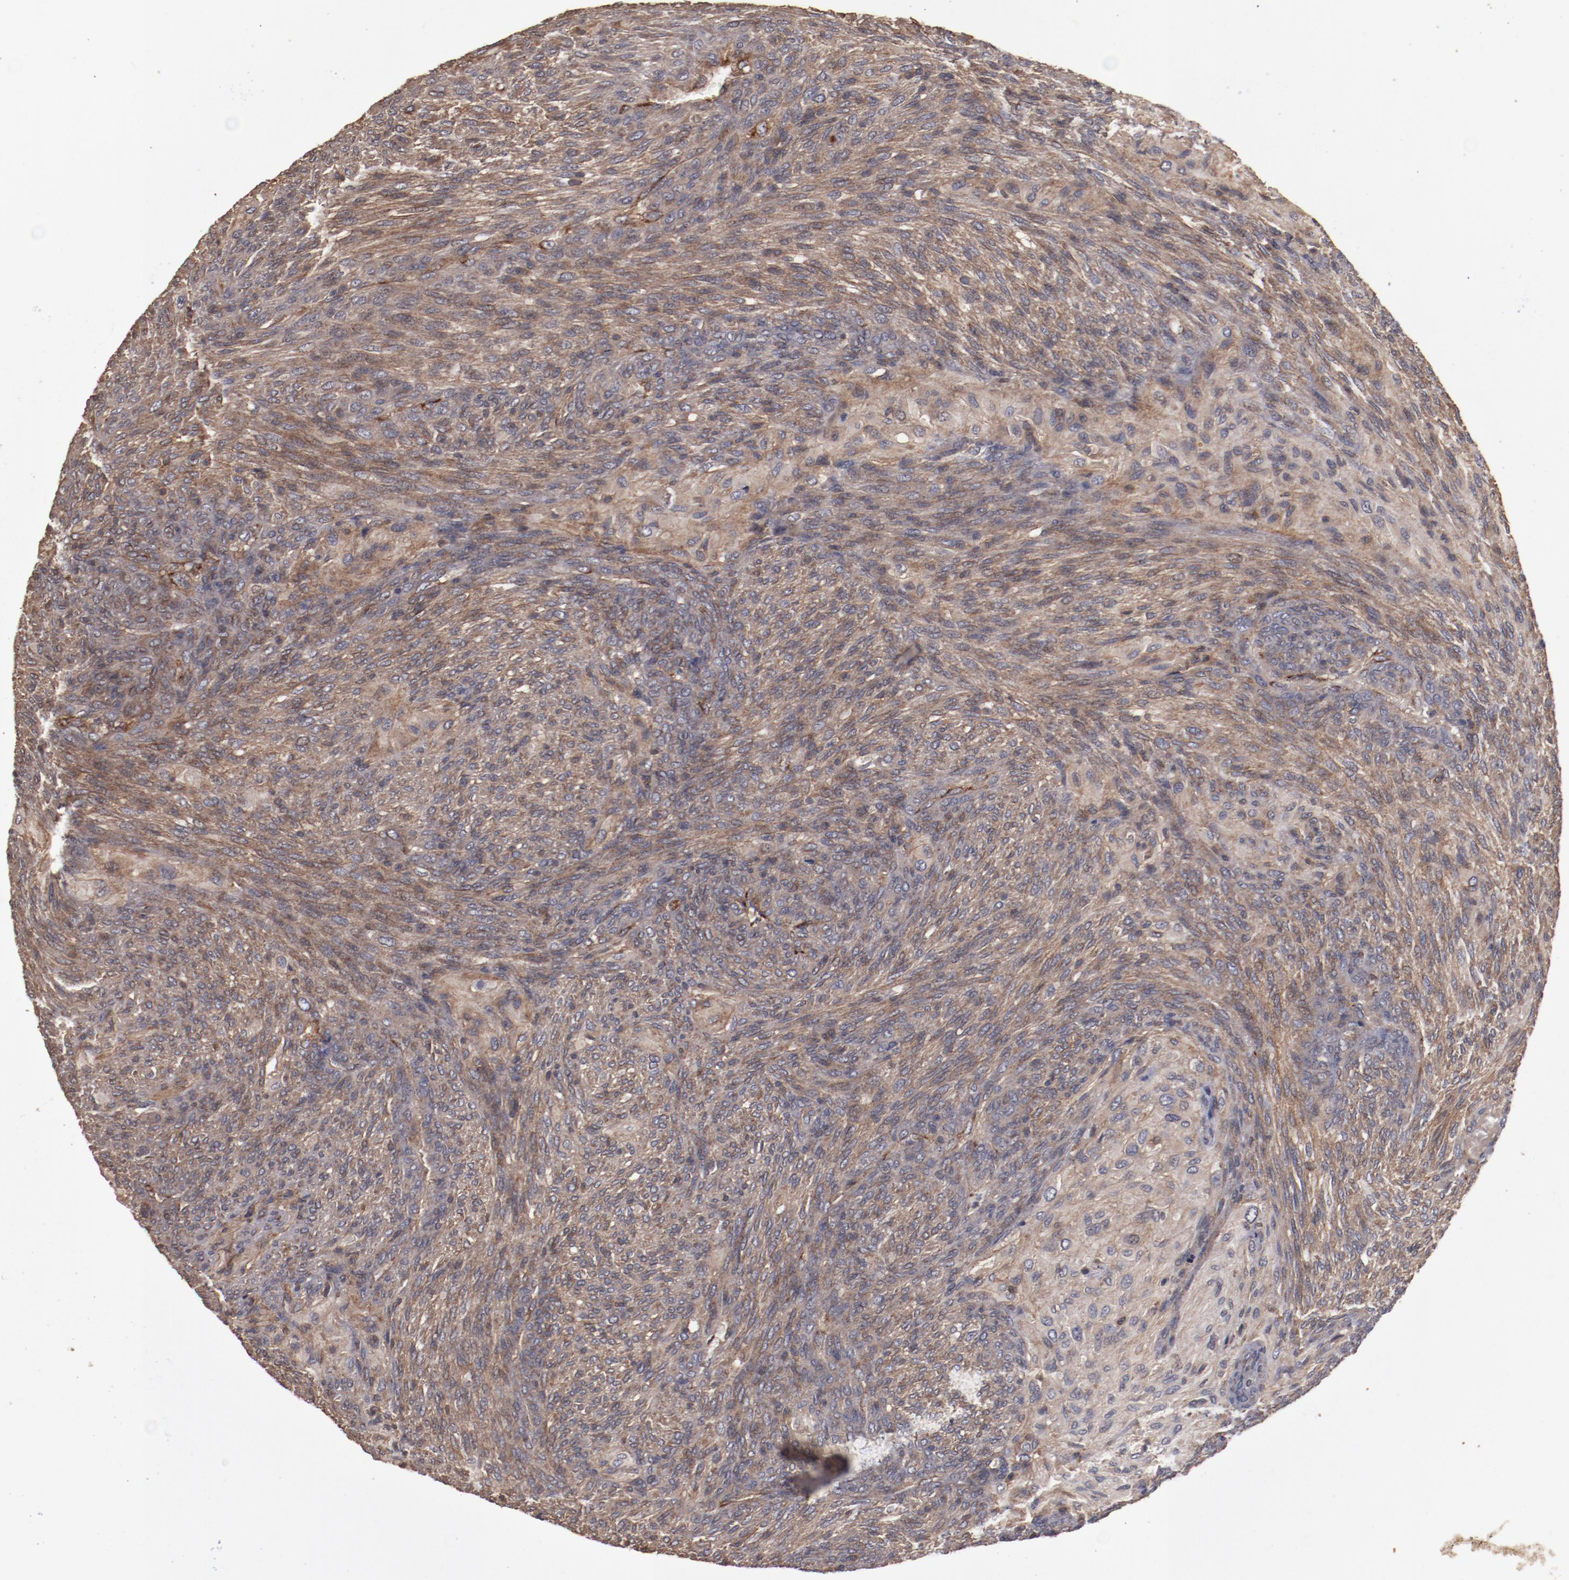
{"staining": {"intensity": "moderate", "quantity": ">75%", "location": "cytoplasmic/membranous"}, "tissue": "glioma", "cell_type": "Tumor cells", "image_type": "cancer", "snomed": [{"axis": "morphology", "description": "Glioma, malignant, High grade"}, {"axis": "topography", "description": "Cerebral cortex"}], "caption": "Protein expression analysis of malignant high-grade glioma shows moderate cytoplasmic/membranous positivity in about >75% of tumor cells.", "gene": "DIPK2B", "patient": {"sex": "female", "age": 55}}